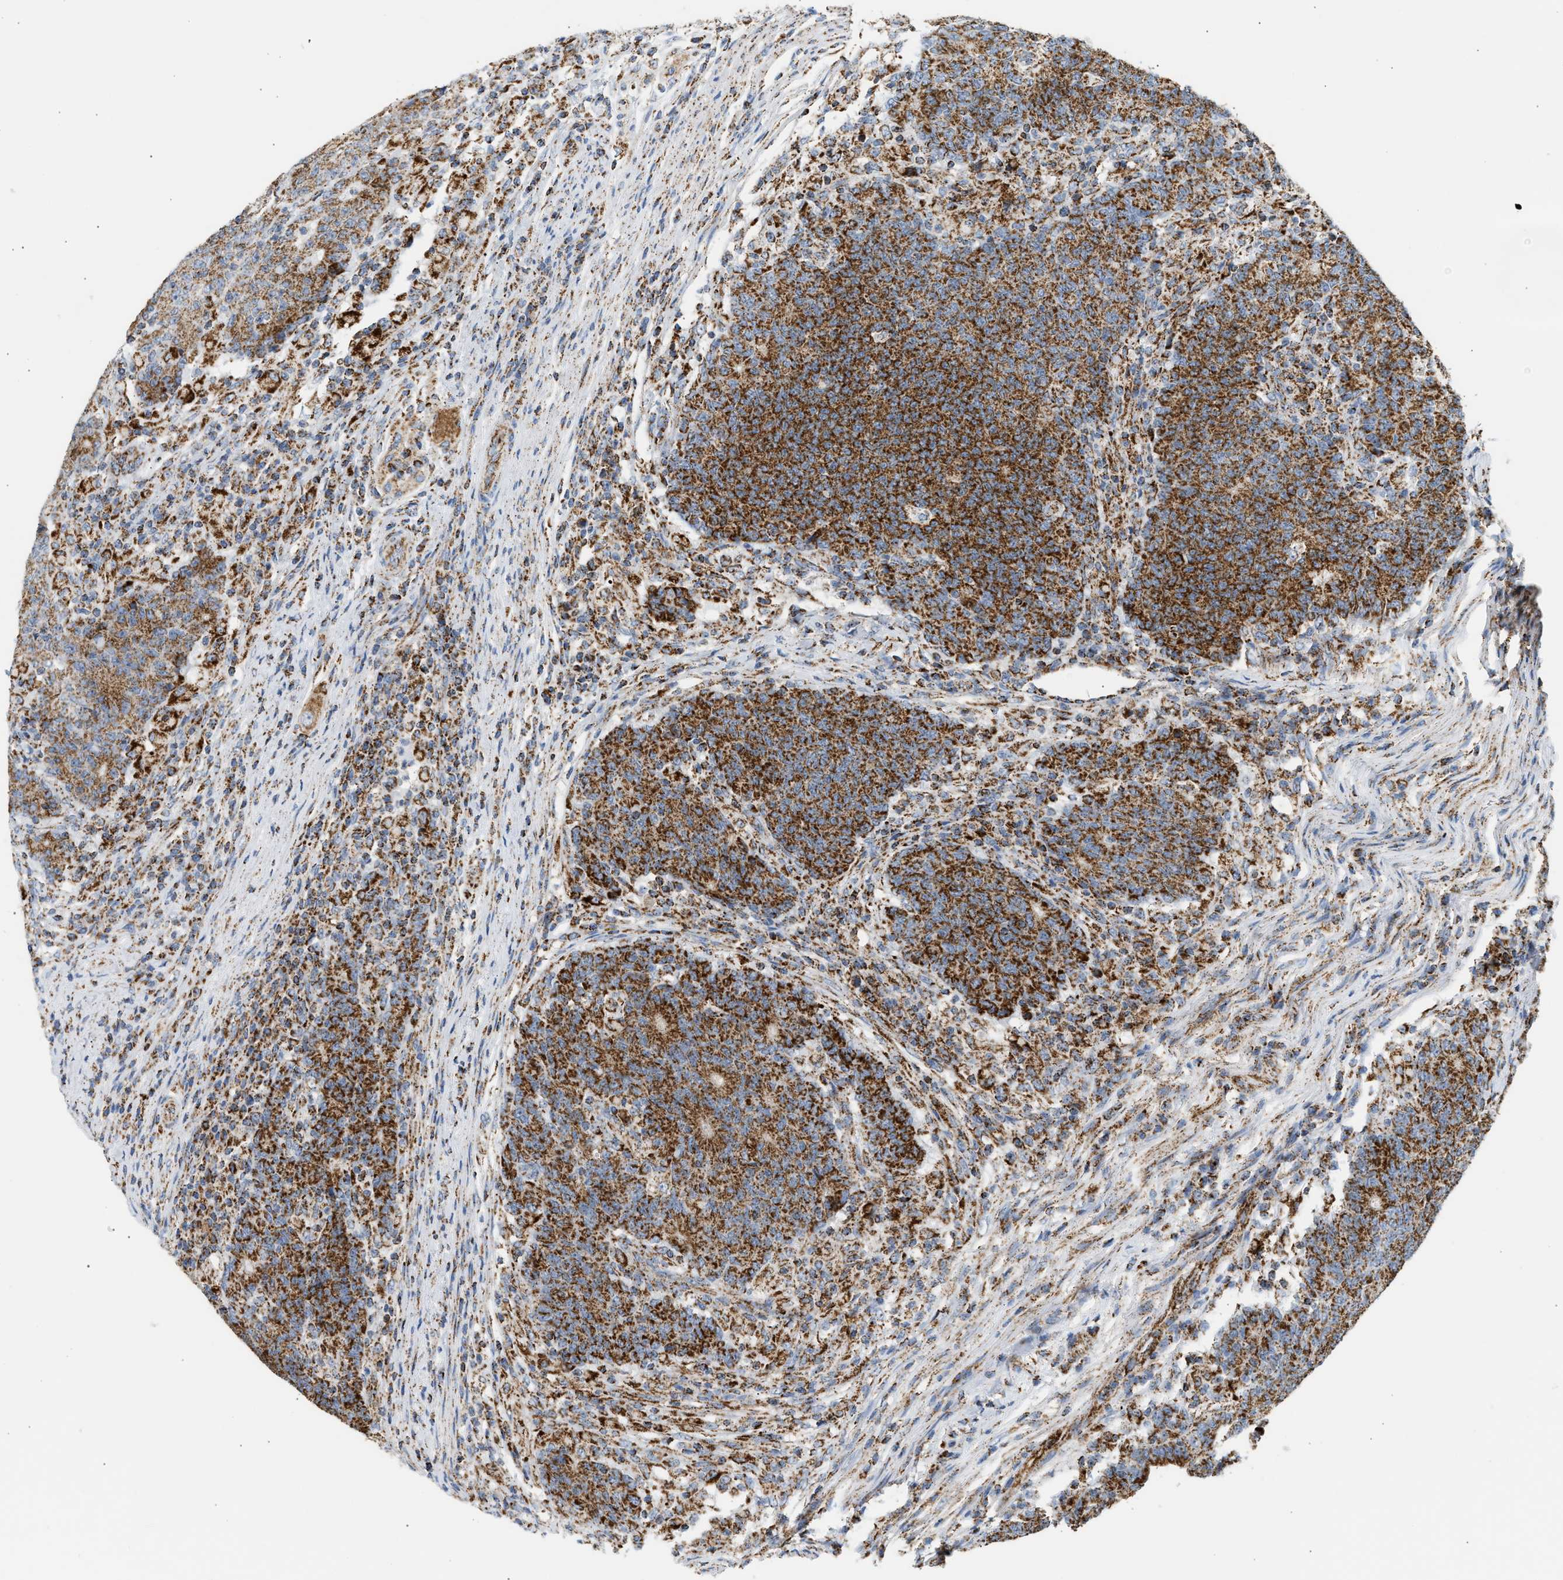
{"staining": {"intensity": "strong", "quantity": ">75%", "location": "cytoplasmic/membranous"}, "tissue": "colorectal cancer", "cell_type": "Tumor cells", "image_type": "cancer", "snomed": [{"axis": "morphology", "description": "Normal tissue, NOS"}, {"axis": "morphology", "description": "Adenocarcinoma, NOS"}, {"axis": "topography", "description": "Colon"}], "caption": "Strong cytoplasmic/membranous expression for a protein is present in about >75% of tumor cells of colorectal cancer using IHC.", "gene": "OGDH", "patient": {"sex": "female", "age": 75}}